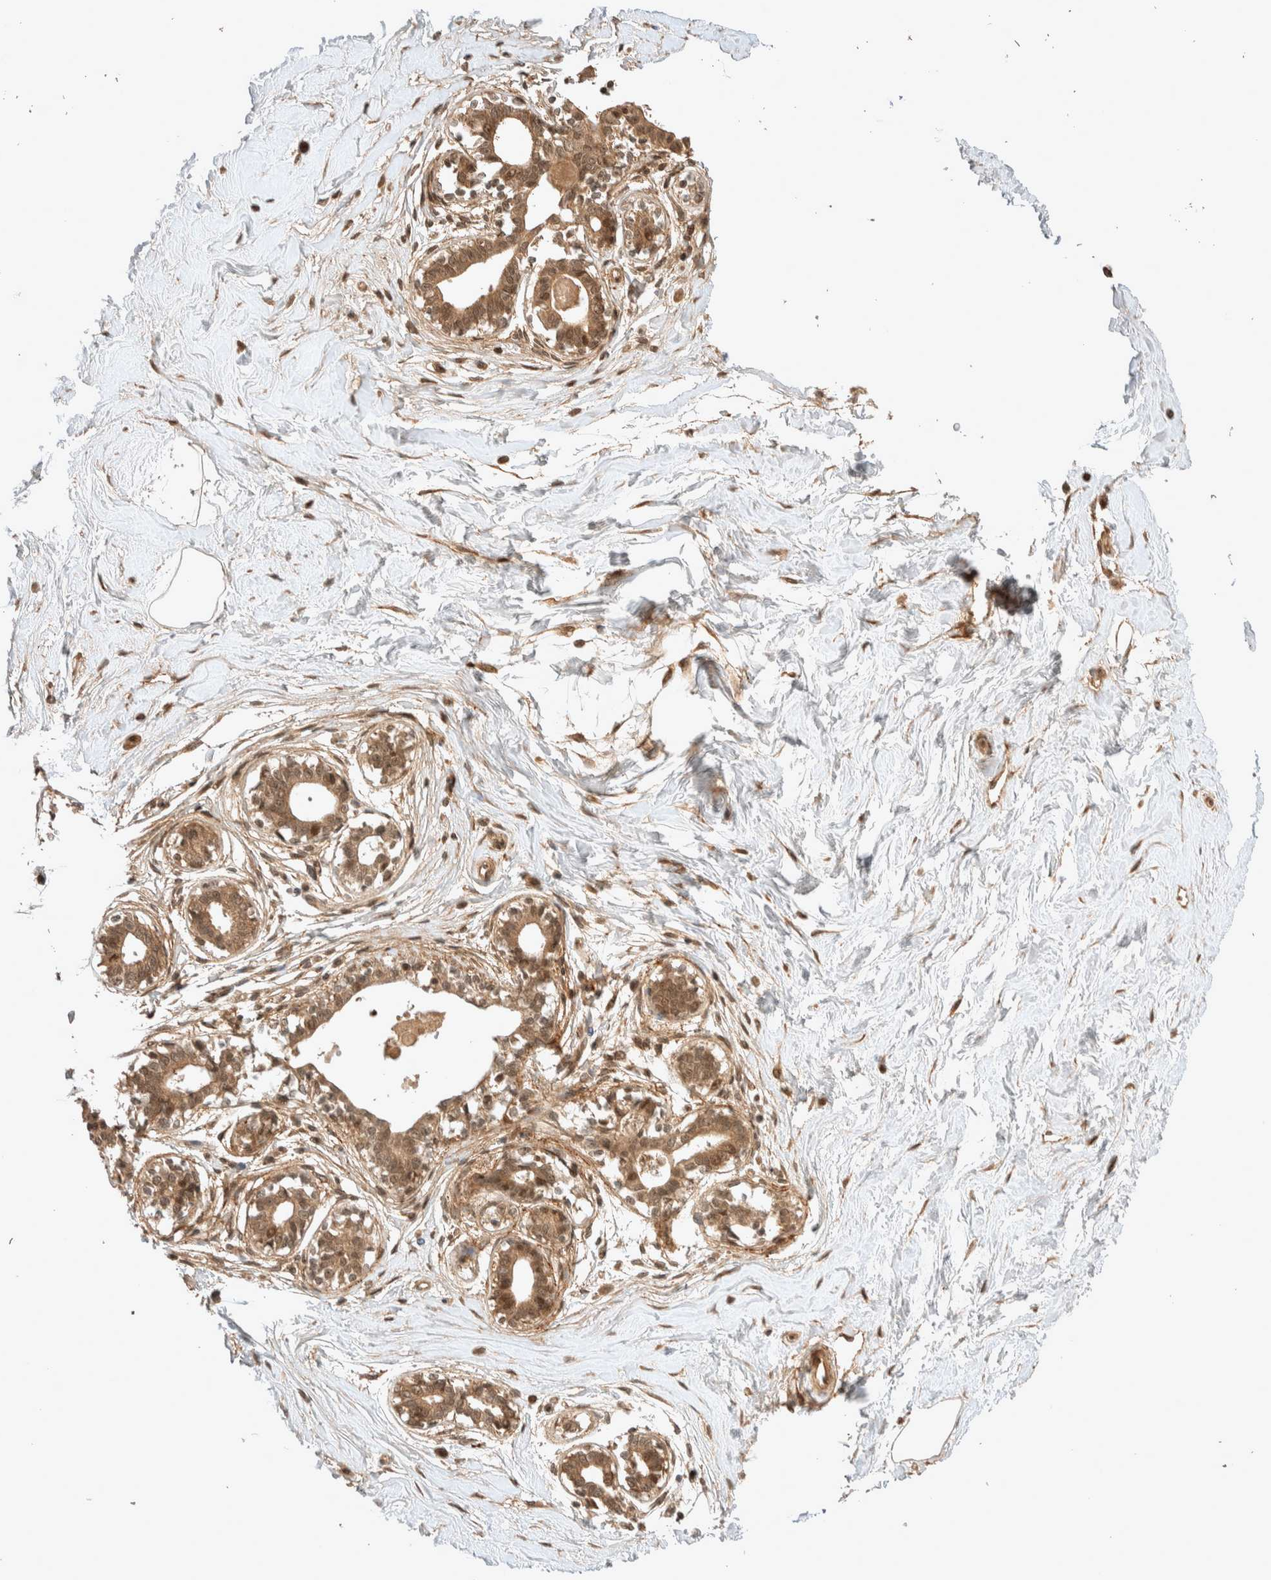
{"staining": {"intensity": "moderate", "quantity": ">75%", "location": "cytoplasmic/membranous,nuclear"}, "tissue": "breast", "cell_type": "Adipocytes", "image_type": "normal", "snomed": [{"axis": "morphology", "description": "Normal tissue, NOS"}, {"axis": "topography", "description": "Breast"}], "caption": "Protein staining reveals moderate cytoplasmic/membranous,nuclear expression in about >75% of adipocytes in unremarkable breast. (DAB (3,3'-diaminobenzidine) IHC with brightfield microscopy, high magnification).", "gene": "THRA", "patient": {"sex": "female", "age": 45}}